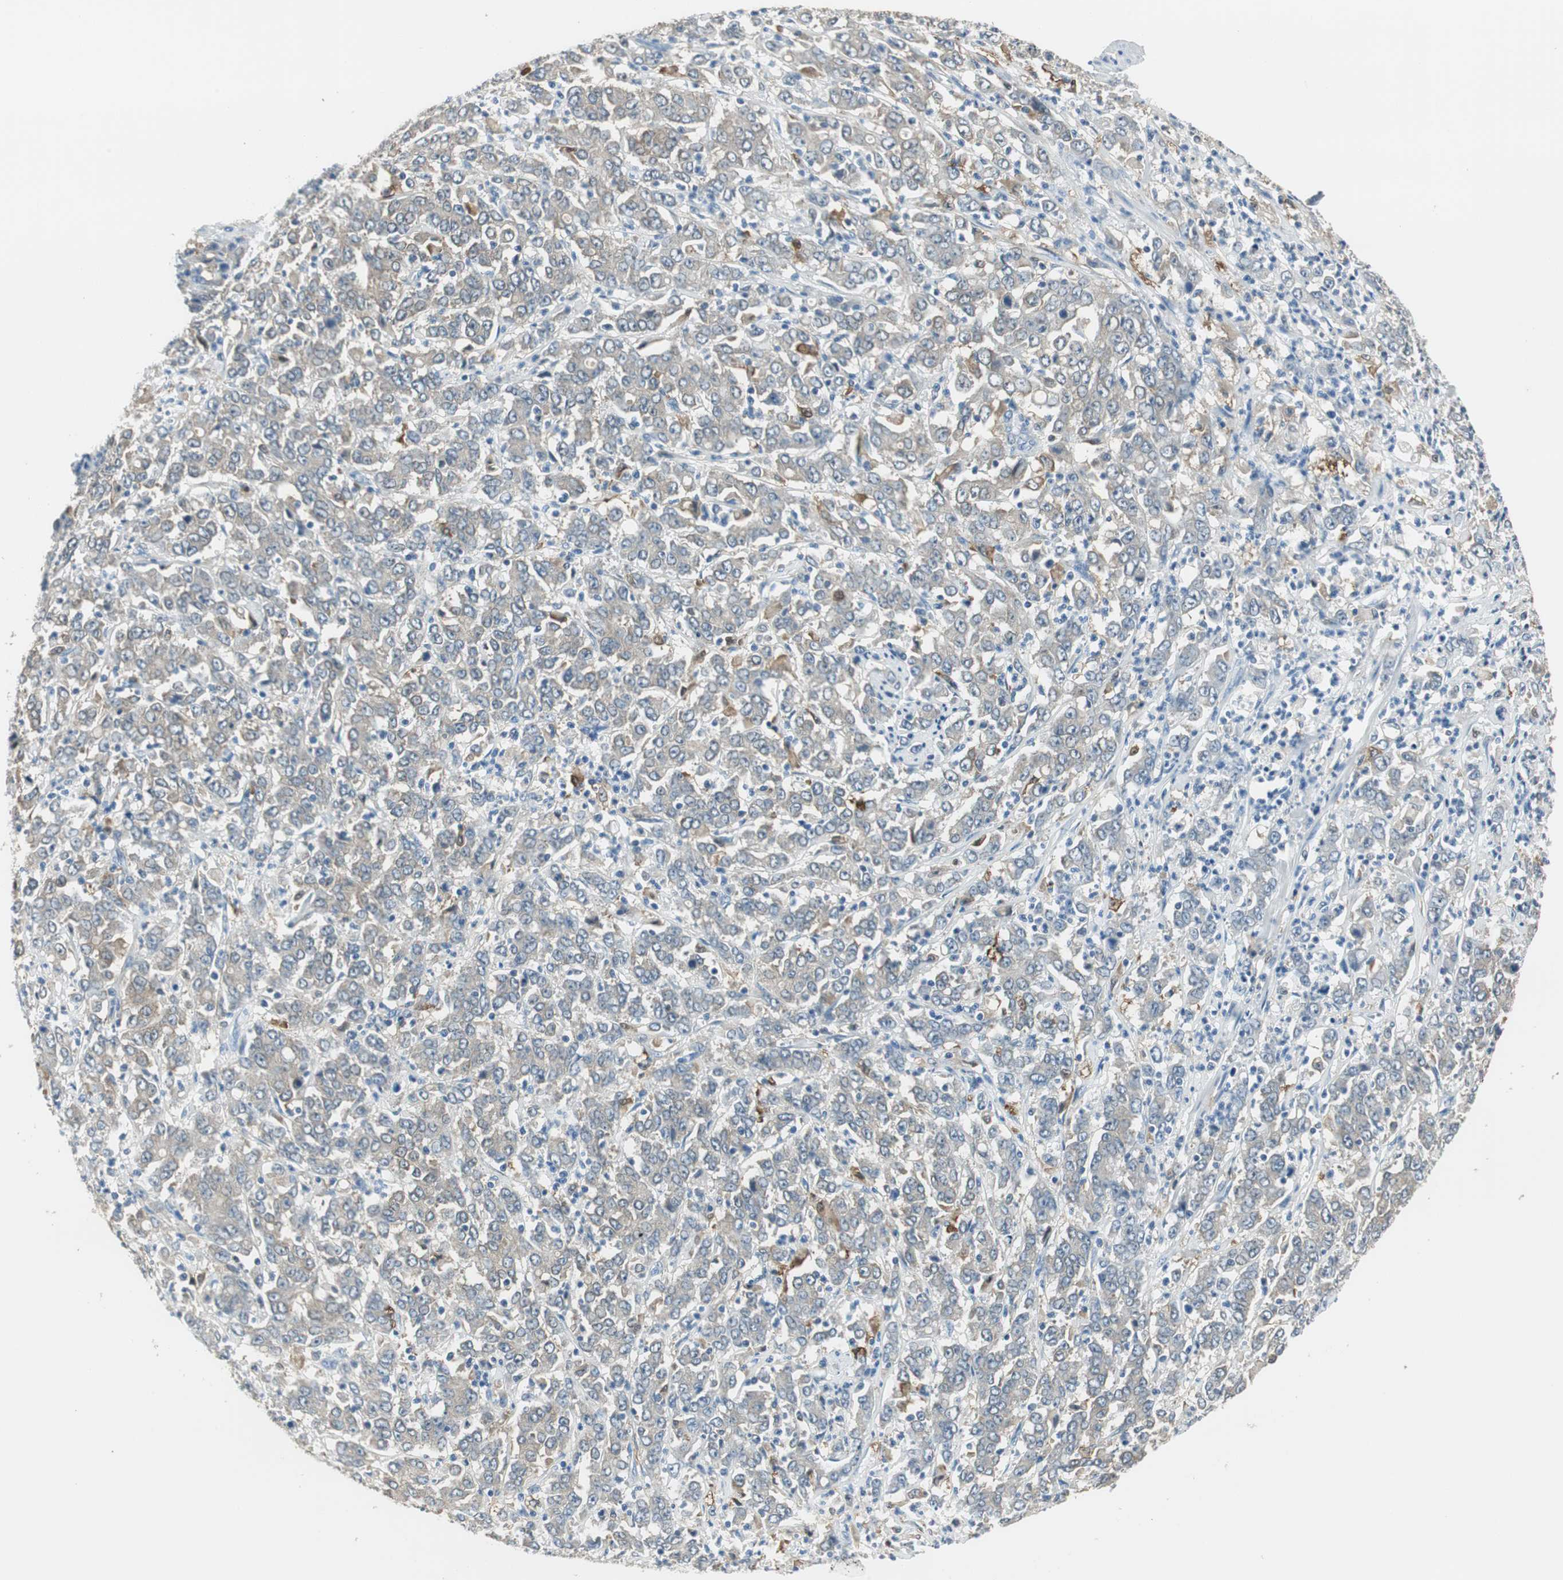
{"staining": {"intensity": "weak", "quantity": "<25%", "location": "cytoplasmic/membranous"}, "tissue": "stomach cancer", "cell_type": "Tumor cells", "image_type": "cancer", "snomed": [{"axis": "morphology", "description": "Adenocarcinoma, NOS"}, {"axis": "topography", "description": "Stomach, lower"}], "caption": "IHC micrograph of neoplastic tissue: stomach adenocarcinoma stained with DAB (3,3'-diaminobenzidine) displays no significant protein staining in tumor cells.", "gene": "MSTO1", "patient": {"sex": "female", "age": 71}}